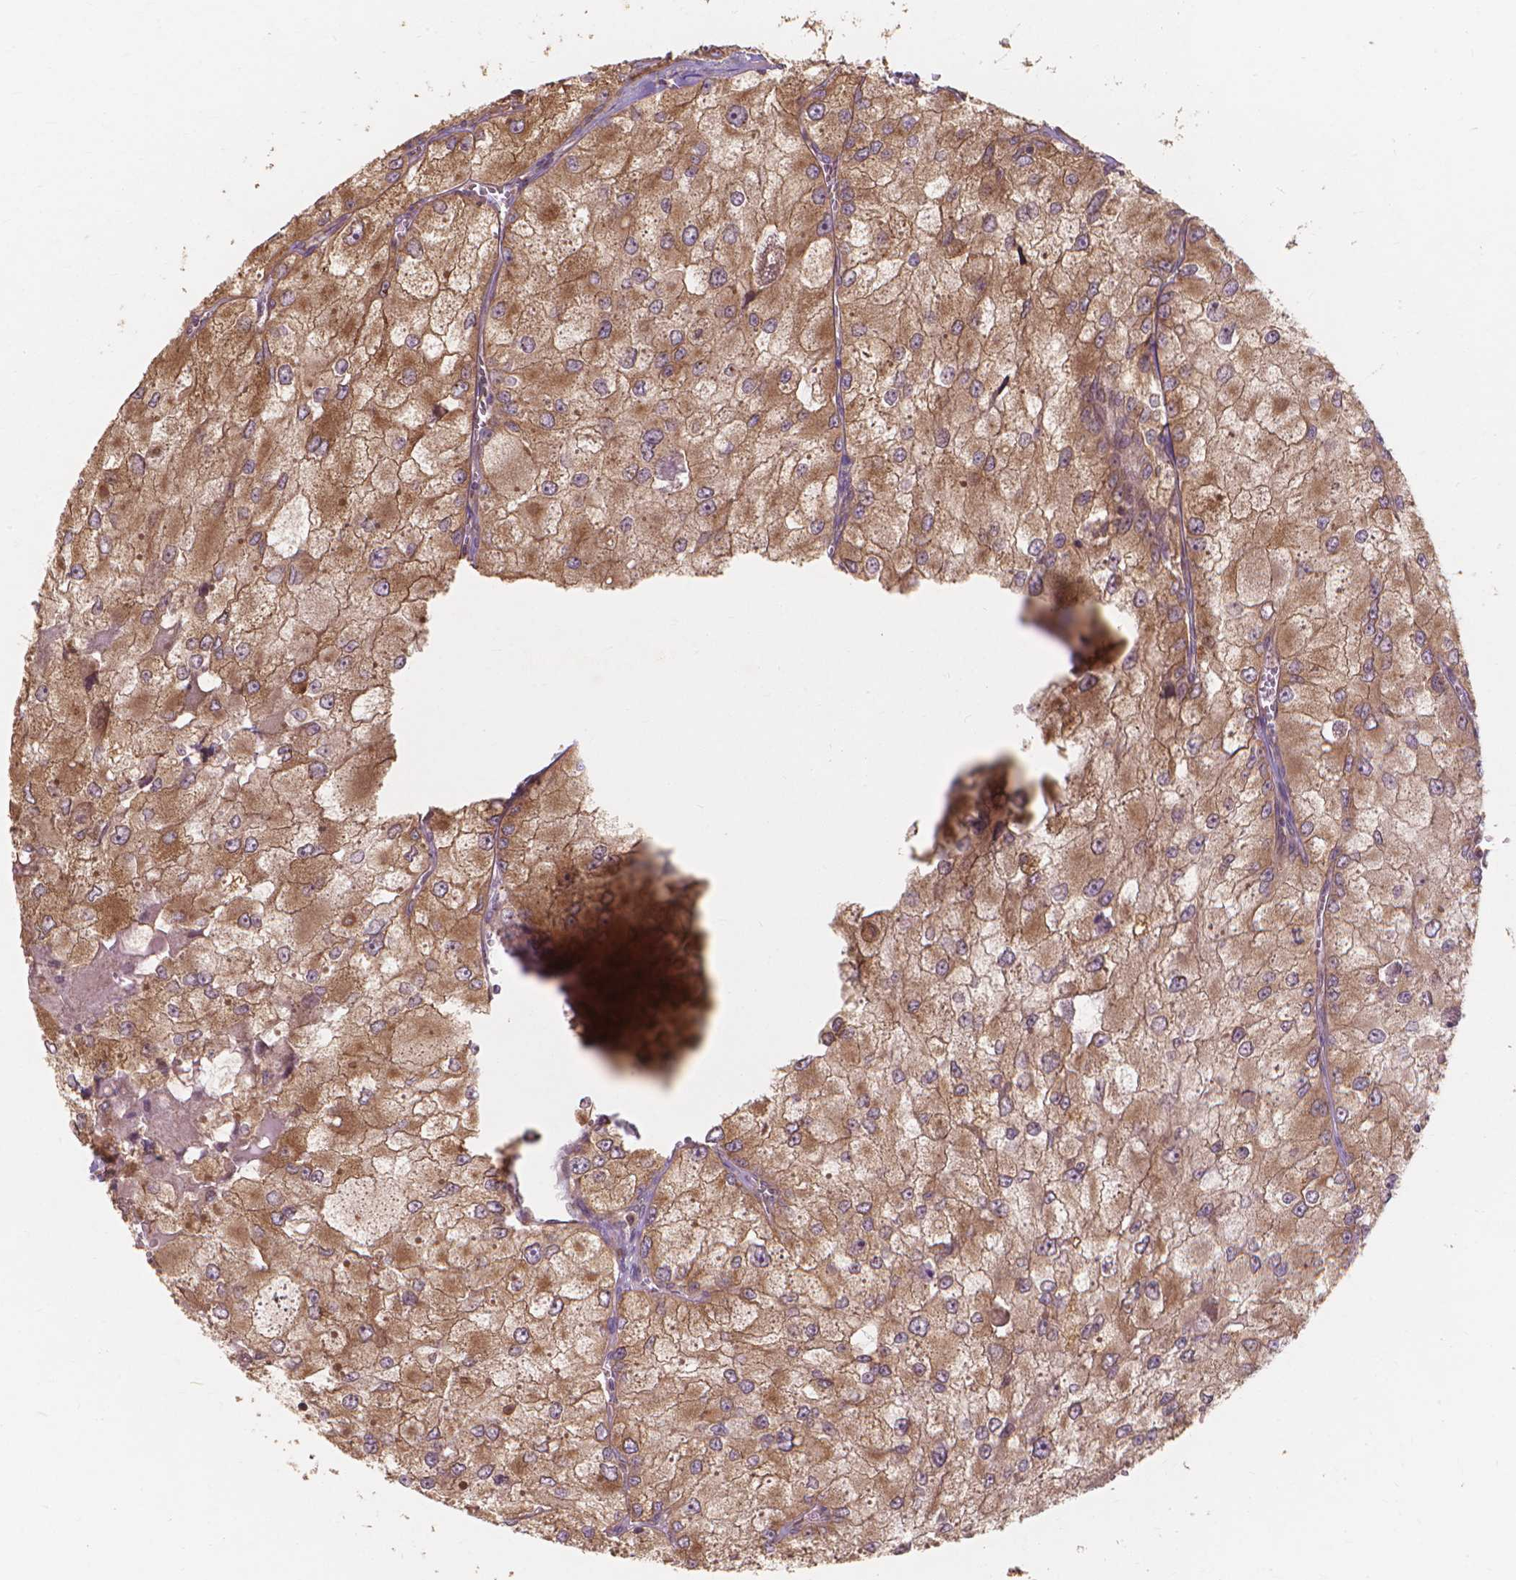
{"staining": {"intensity": "moderate", "quantity": ">75%", "location": "cytoplasmic/membranous"}, "tissue": "renal cancer", "cell_type": "Tumor cells", "image_type": "cancer", "snomed": [{"axis": "morphology", "description": "Adenocarcinoma, NOS"}, {"axis": "topography", "description": "Kidney"}], "caption": "The immunohistochemical stain shows moderate cytoplasmic/membranous expression in tumor cells of renal adenocarcinoma tissue.", "gene": "TAB2", "patient": {"sex": "female", "age": 70}}